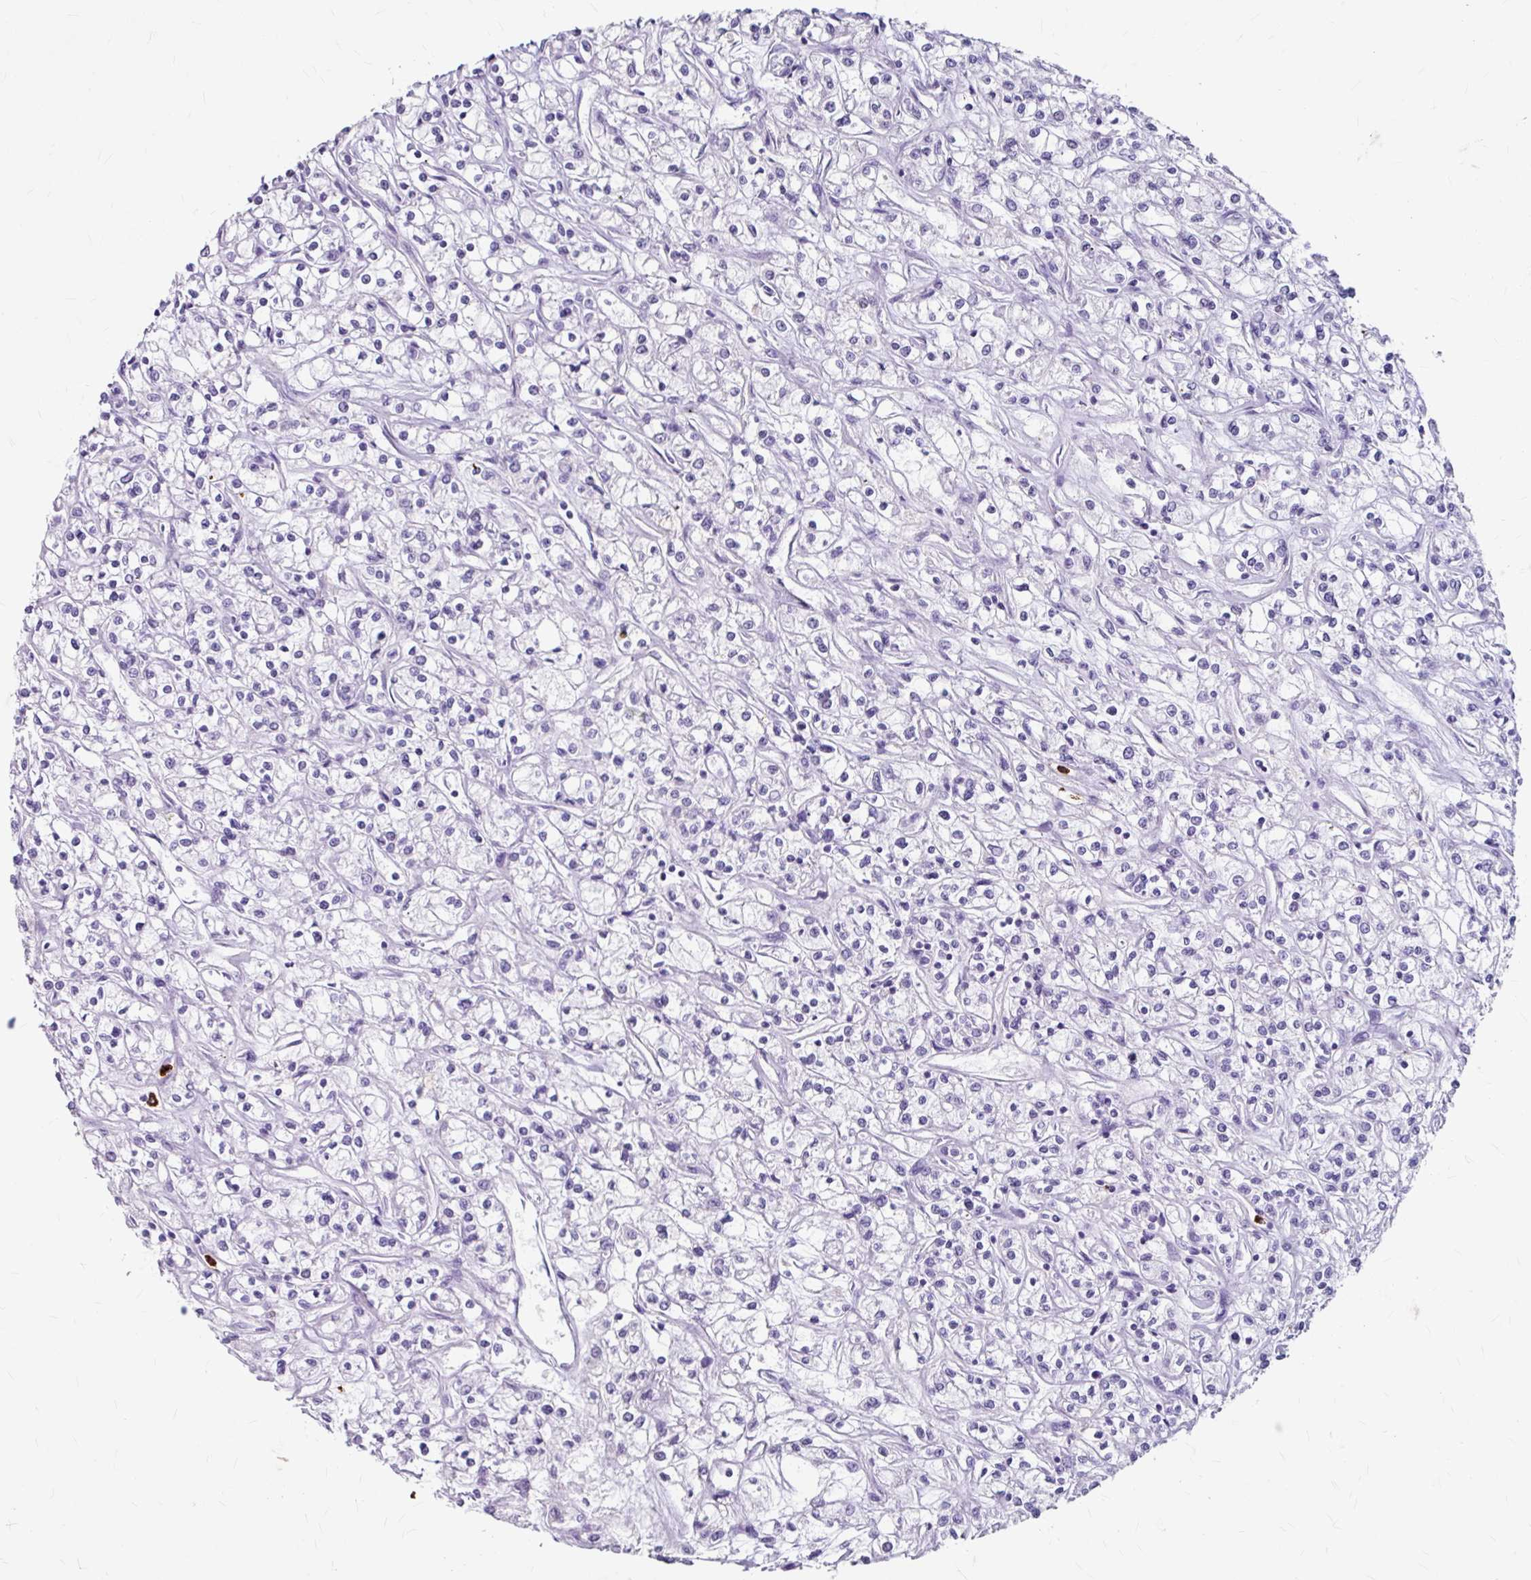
{"staining": {"intensity": "negative", "quantity": "none", "location": "none"}, "tissue": "renal cancer", "cell_type": "Tumor cells", "image_type": "cancer", "snomed": [{"axis": "morphology", "description": "Adenocarcinoma, NOS"}, {"axis": "topography", "description": "Kidney"}], "caption": "DAB (3,3'-diaminobenzidine) immunohistochemical staining of human renal cancer reveals no significant expression in tumor cells.", "gene": "ANKRD1", "patient": {"sex": "female", "age": 59}}